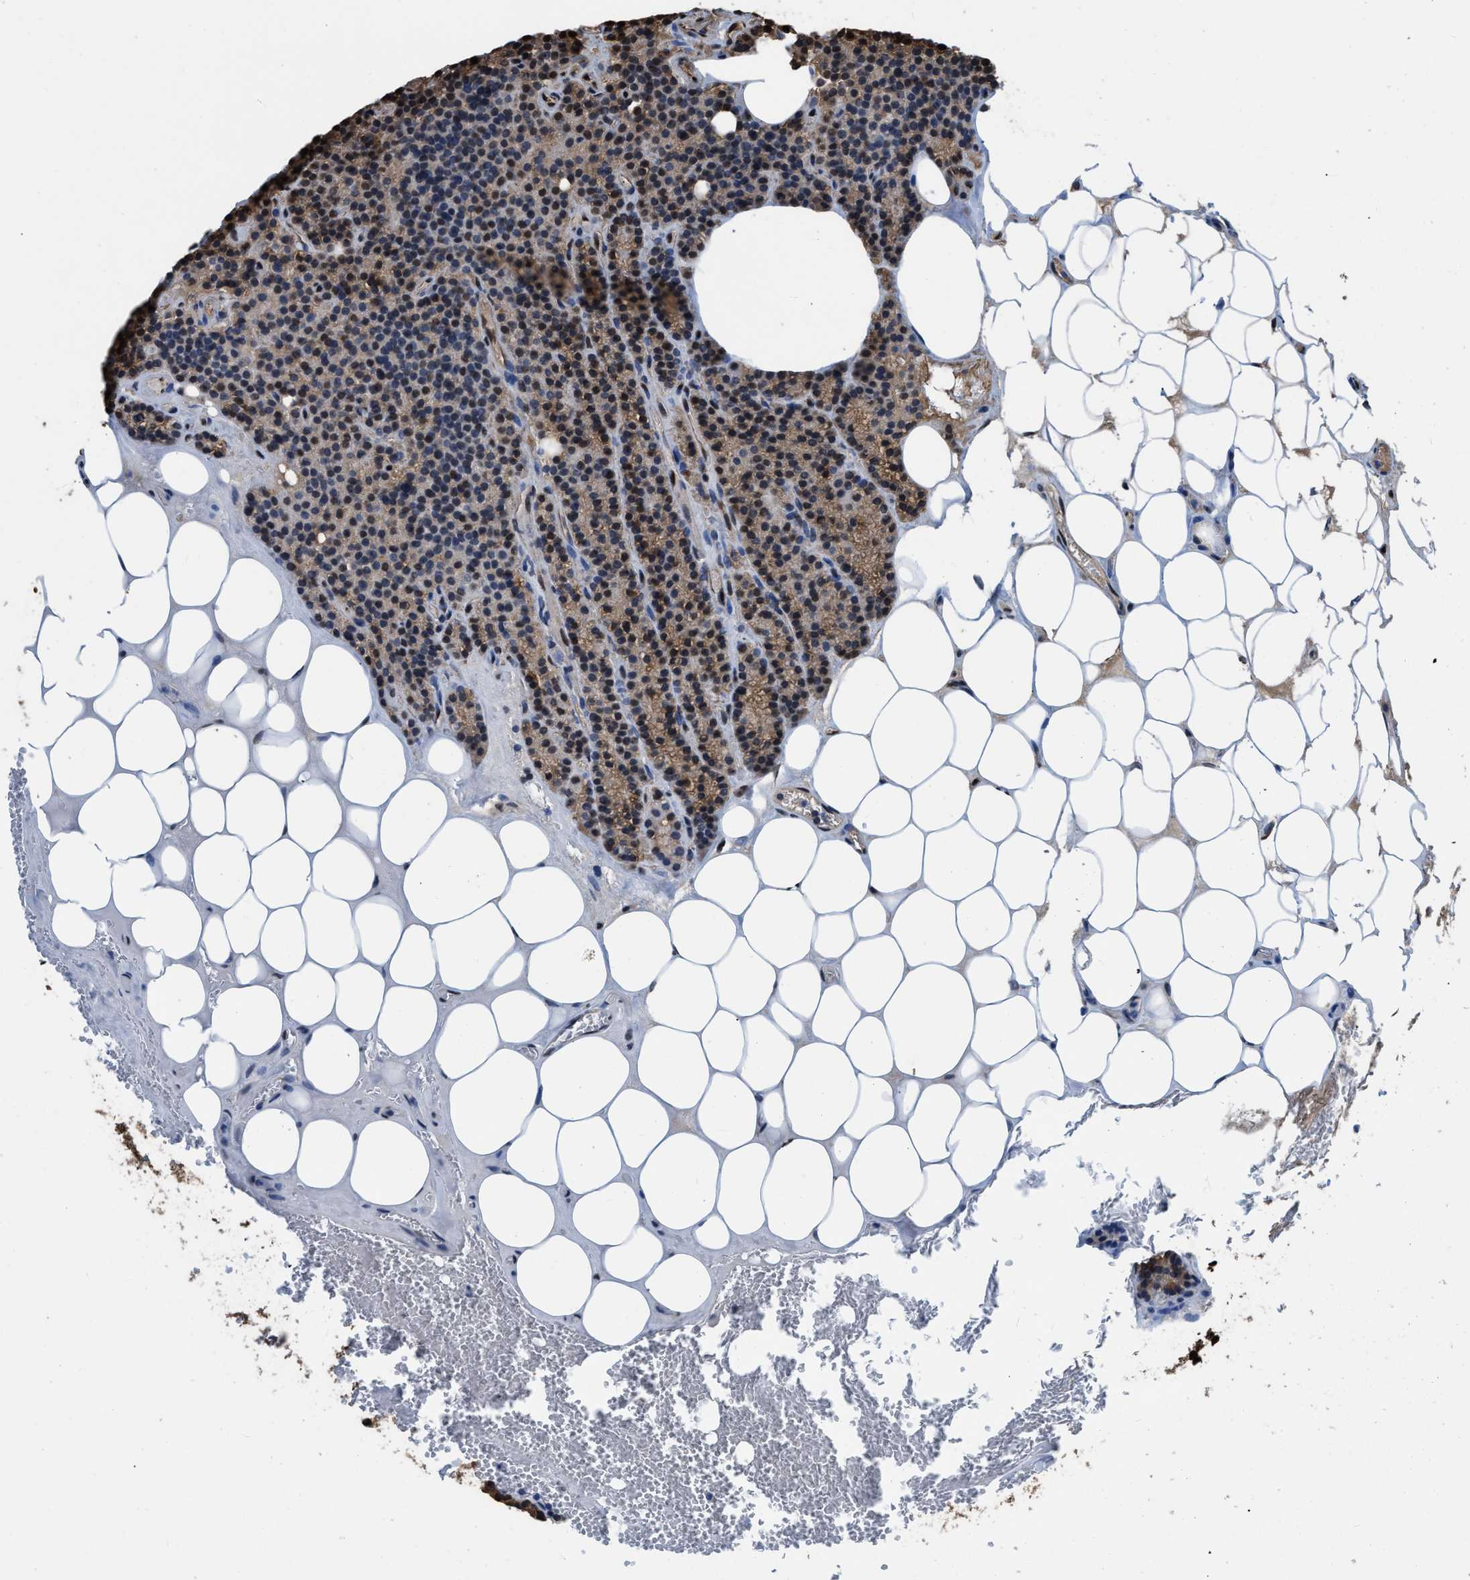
{"staining": {"intensity": "moderate", "quantity": ">75%", "location": "cytoplasmic/membranous,nuclear"}, "tissue": "parathyroid gland", "cell_type": "Glandular cells", "image_type": "normal", "snomed": [{"axis": "morphology", "description": "Normal tissue, NOS"}, {"axis": "morphology", "description": "Adenoma, NOS"}, {"axis": "topography", "description": "Parathyroid gland"}], "caption": "DAB immunohistochemical staining of benign parathyroid gland exhibits moderate cytoplasmic/membranous,nuclear protein expression in about >75% of glandular cells. (Stains: DAB in brown, nuclei in blue, Microscopy: brightfield microscopy at high magnification).", "gene": "FNTA", "patient": {"sex": "female", "age": 43}}